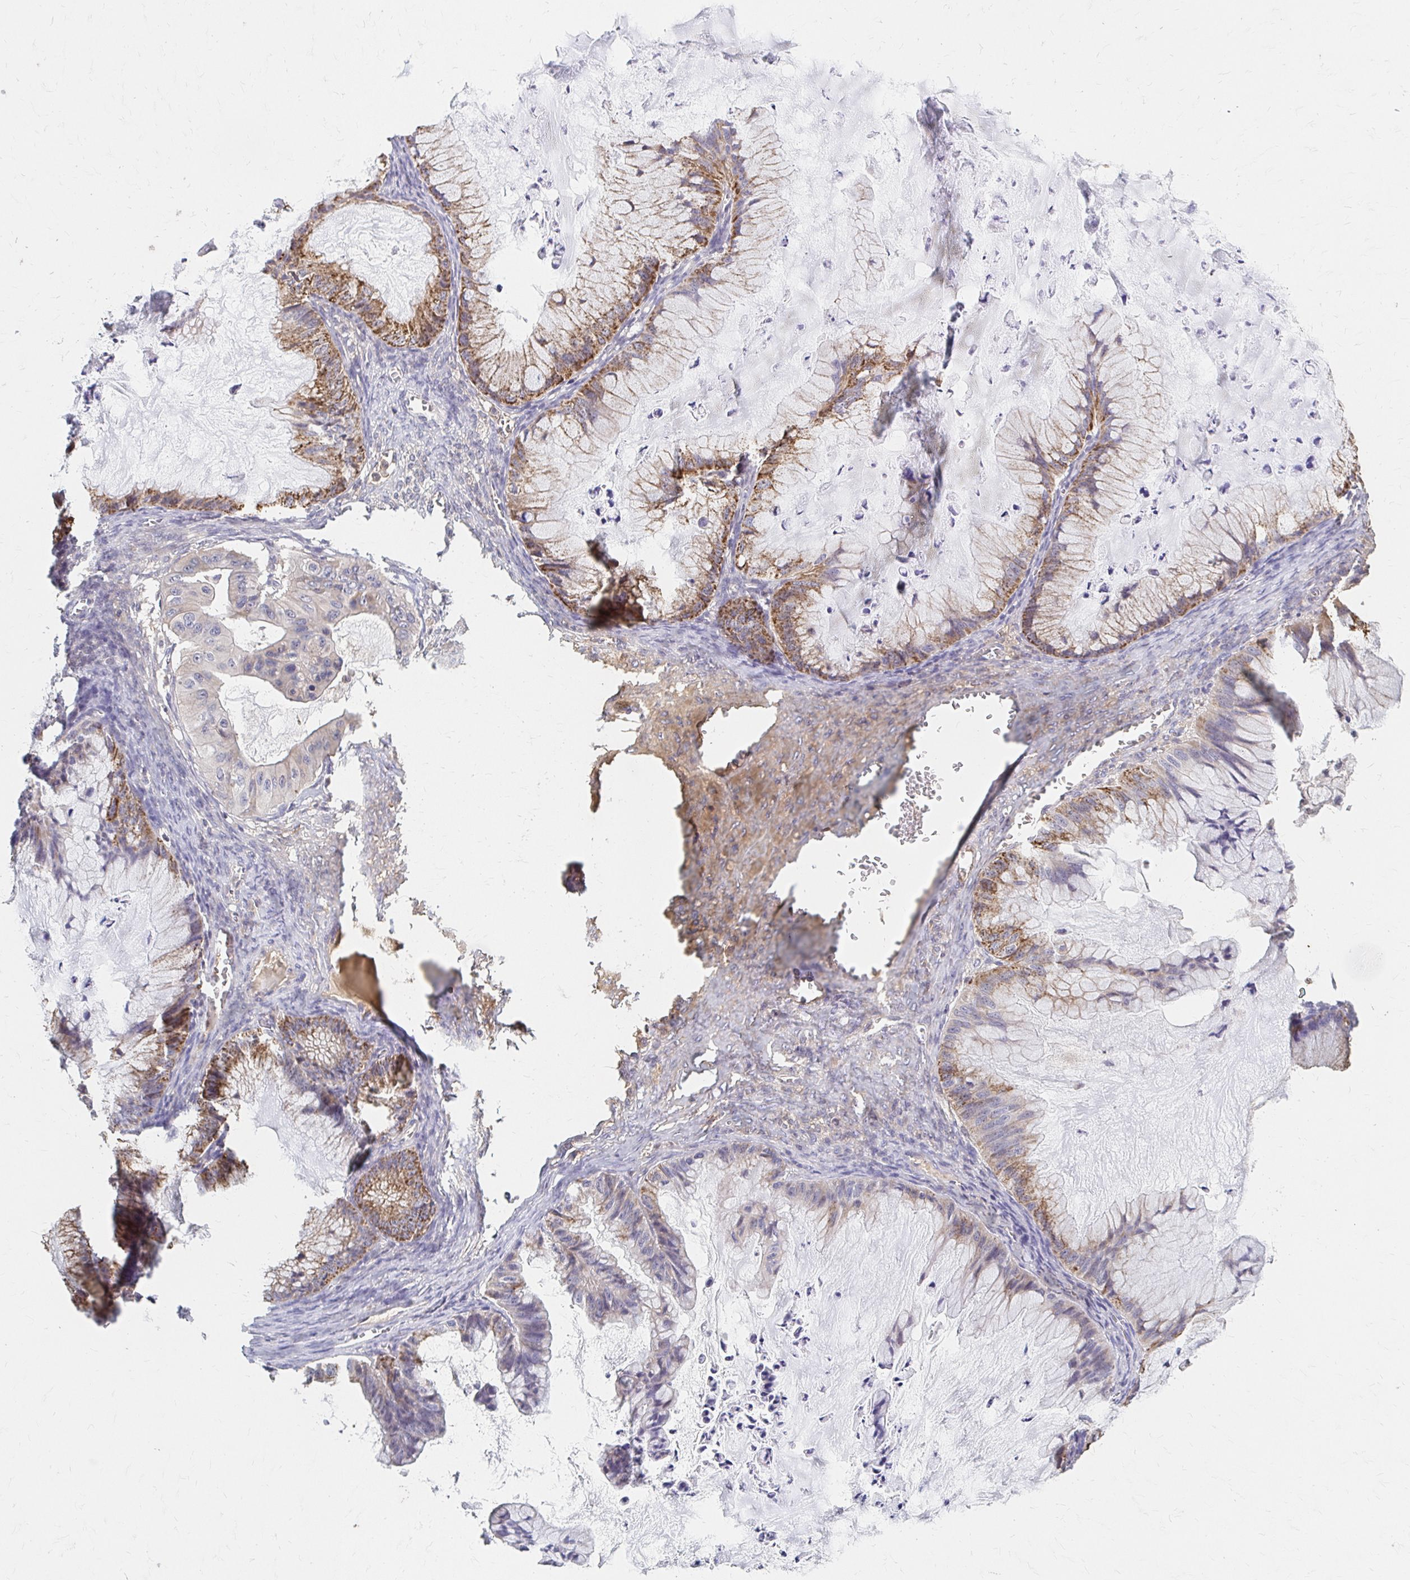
{"staining": {"intensity": "strong", "quantity": "25%-75%", "location": "cytoplasmic/membranous"}, "tissue": "ovarian cancer", "cell_type": "Tumor cells", "image_type": "cancer", "snomed": [{"axis": "morphology", "description": "Cystadenocarcinoma, mucinous, NOS"}, {"axis": "topography", "description": "Ovary"}], "caption": "About 25%-75% of tumor cells in ovarian cancer show strong cytoplasmic/membranous protein expression as visualized by brown immunohistochemical staining.", "gene": "HMGCS2", "patient": {"sex": "female", "age": 72}}